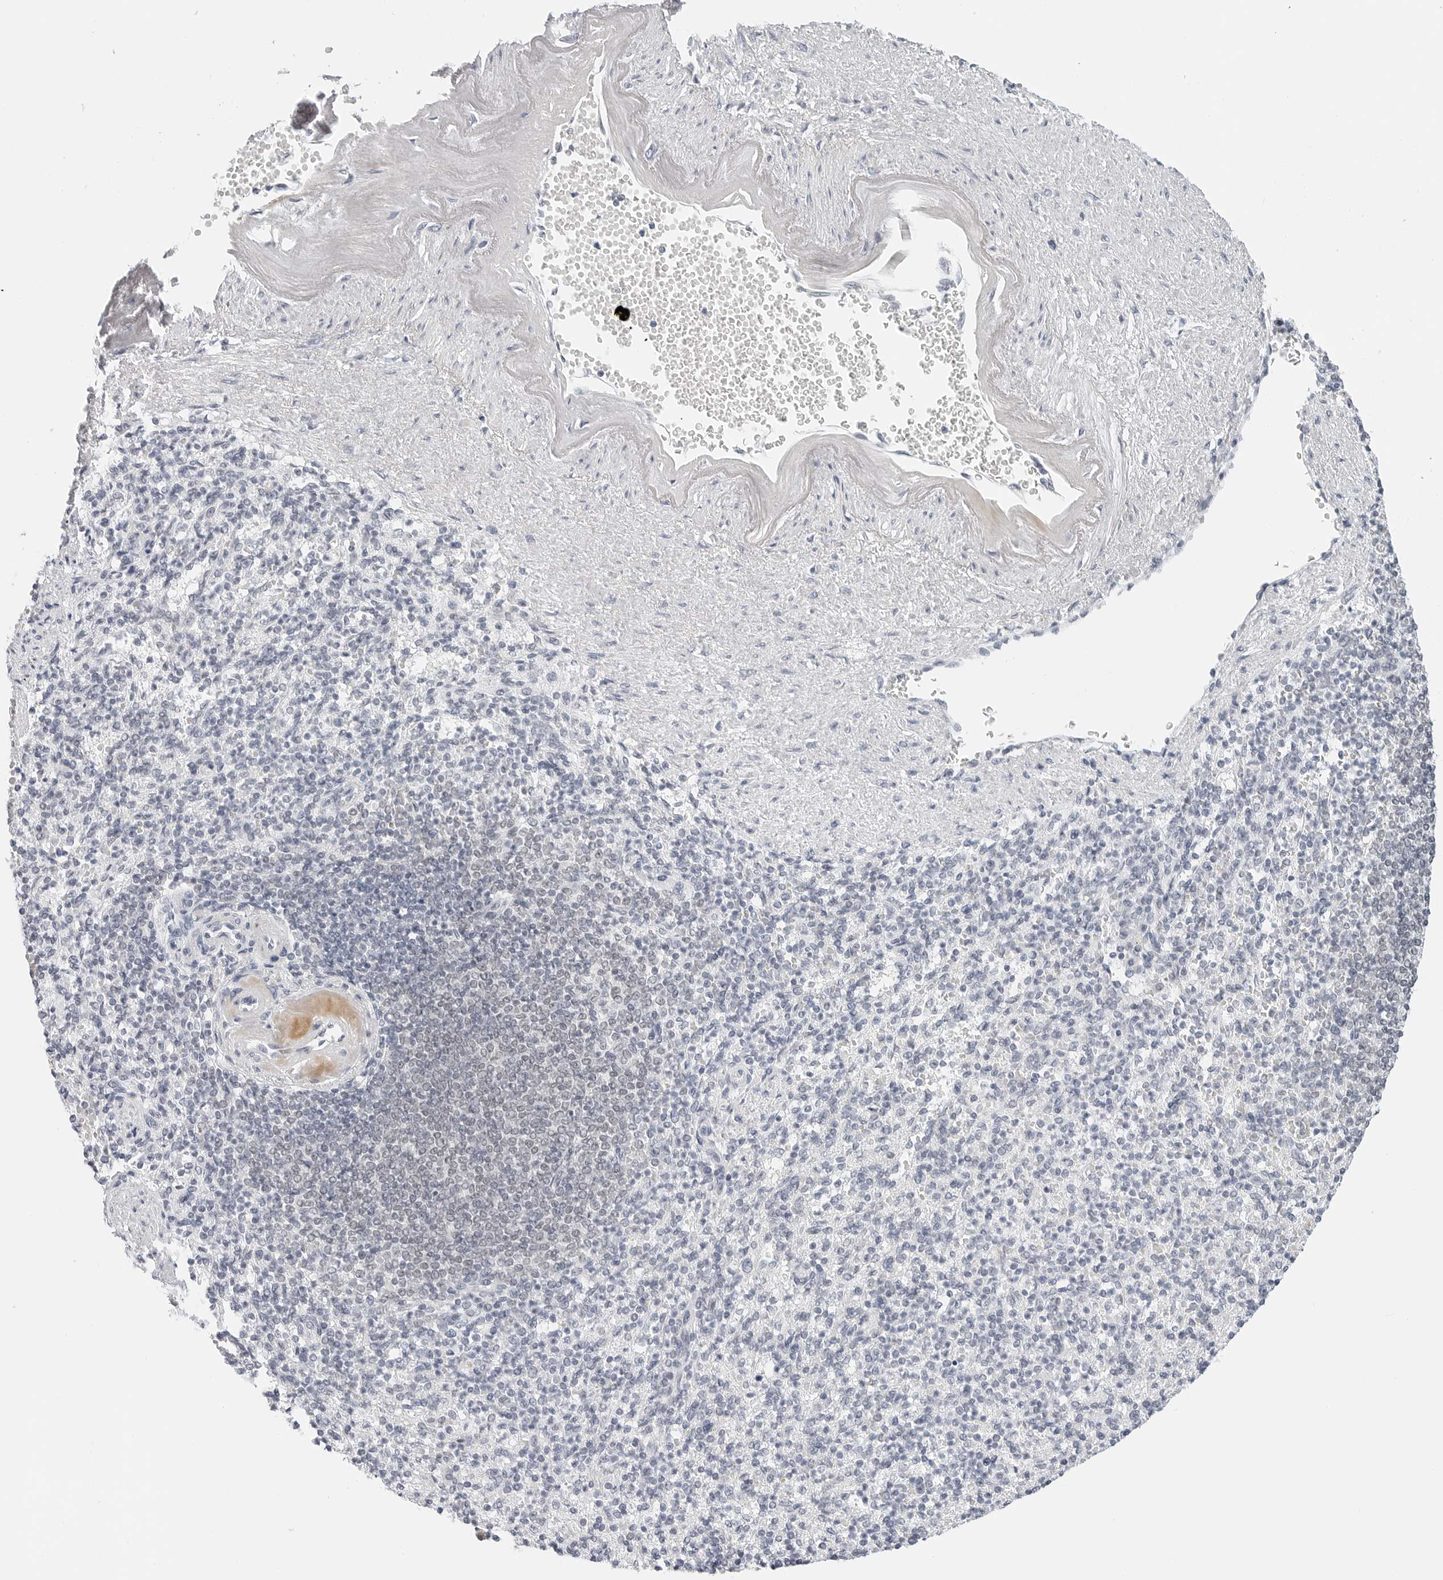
{"staining": {"intensity": "negative", "quantity": "none", "location": "none"}, "tissue": "spleen", "cell_type": "Cells in red pulp", "image_type": "normal", "snomed": [{"axis": "morphology", "description": "Normal tissue, NOS"}, {"axis": "topography", "description": "Spleen"}], "caption": "An IHC image of benign spleen is shown. There is no staining in cells in red pulp of spleen.", "gene": "TSEN2", "patient": {"sex": "female", "age": 74}}